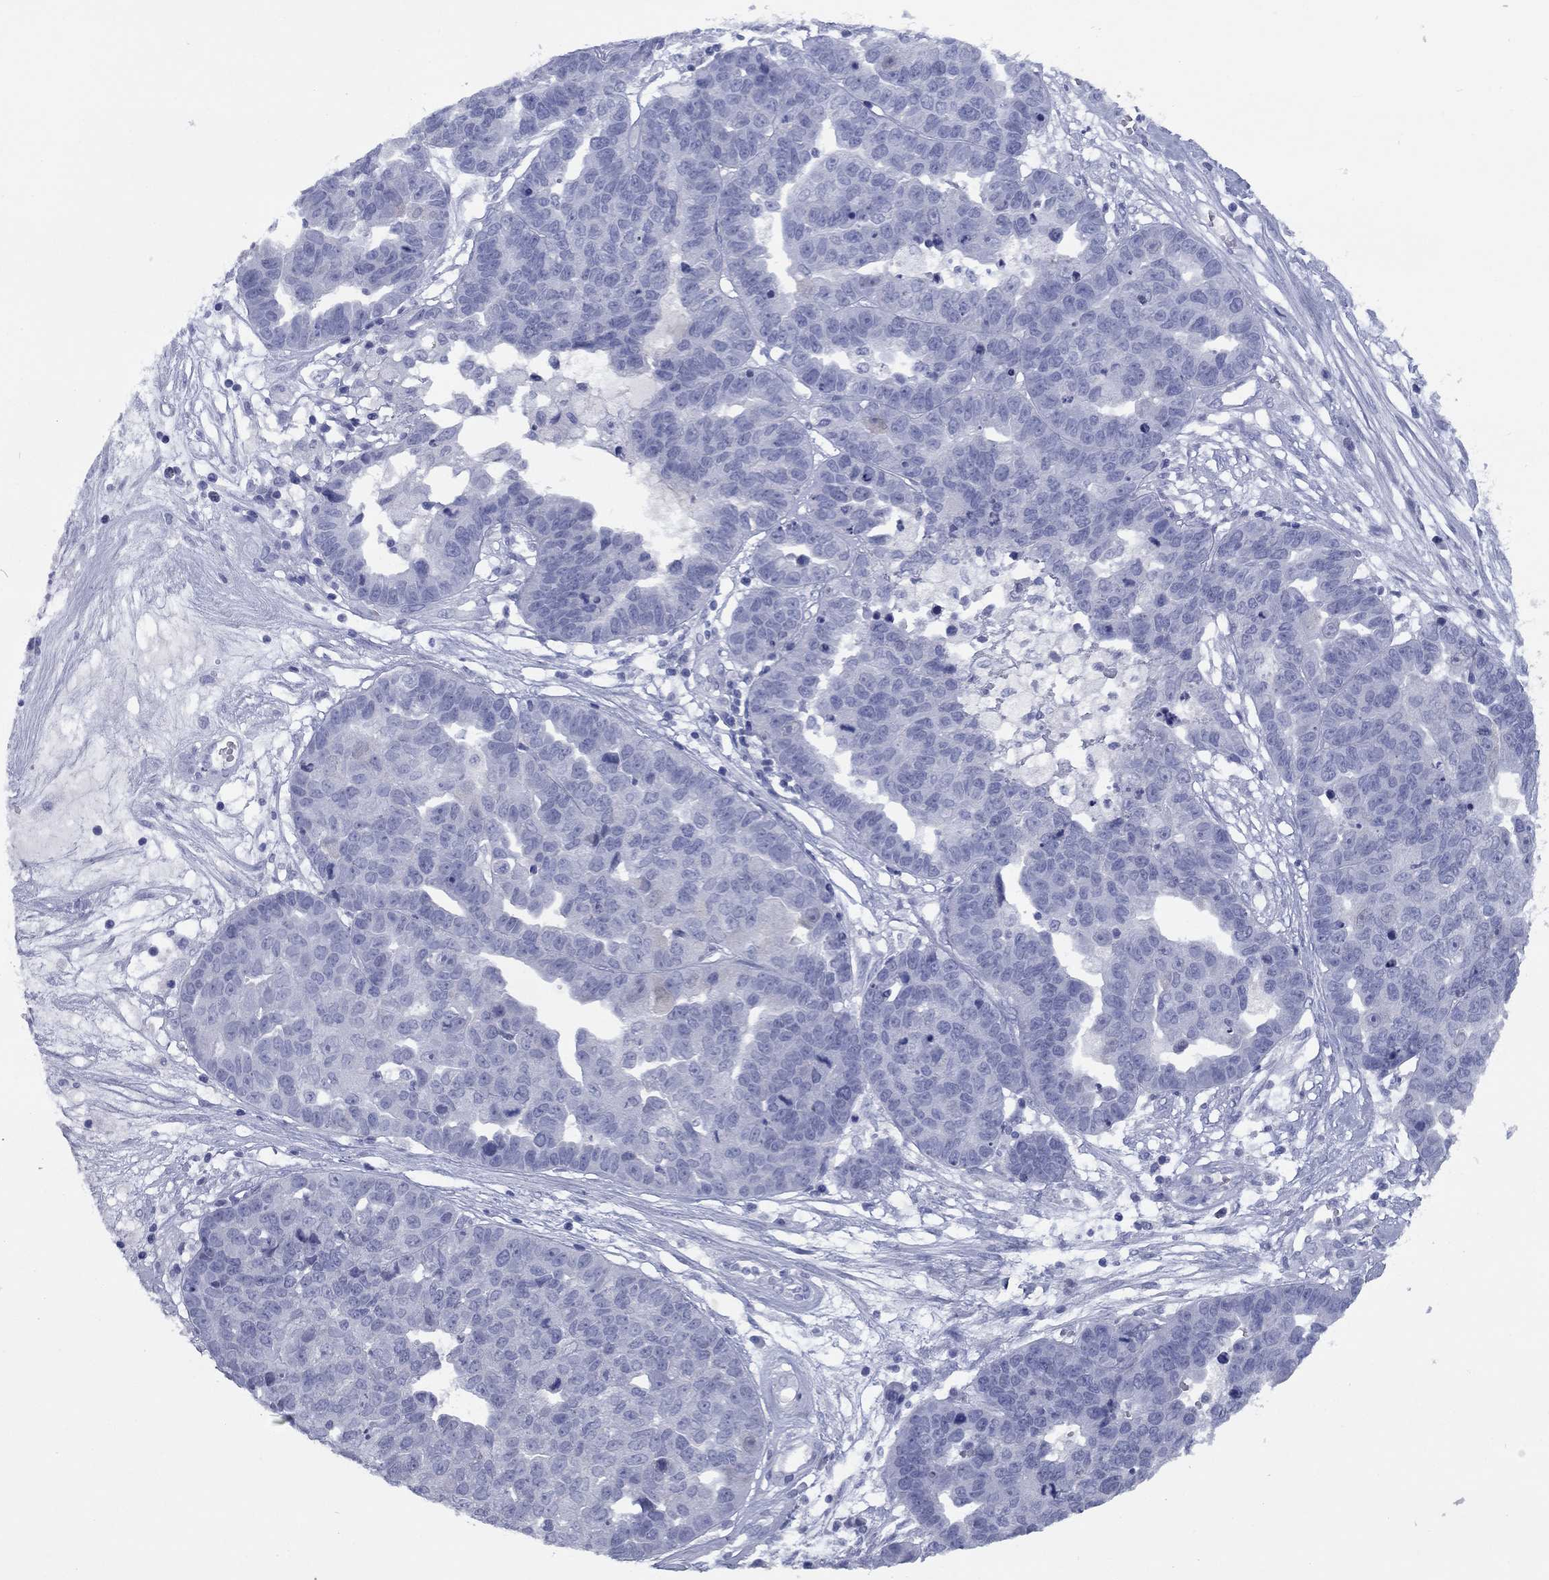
{"staining": {"intensity": "negative", "quantity": "none", "location": "none"}, "tissue": "ovarian cancer", "cell_type": "Tumor cells", "image_type": "cancer", "snomed": [{"axis": "morphology", "description": "Cystadenocarcinoma, serous, NOS"}, {"axis": "topography", "description": "Ovary"}], "caption": "Tumor cells are negative for protein expression in human ovarian cancer. (DAB IHC, high magnification).", "gene": "NPPA", "patient": {"sex": "female", "age": 87}}